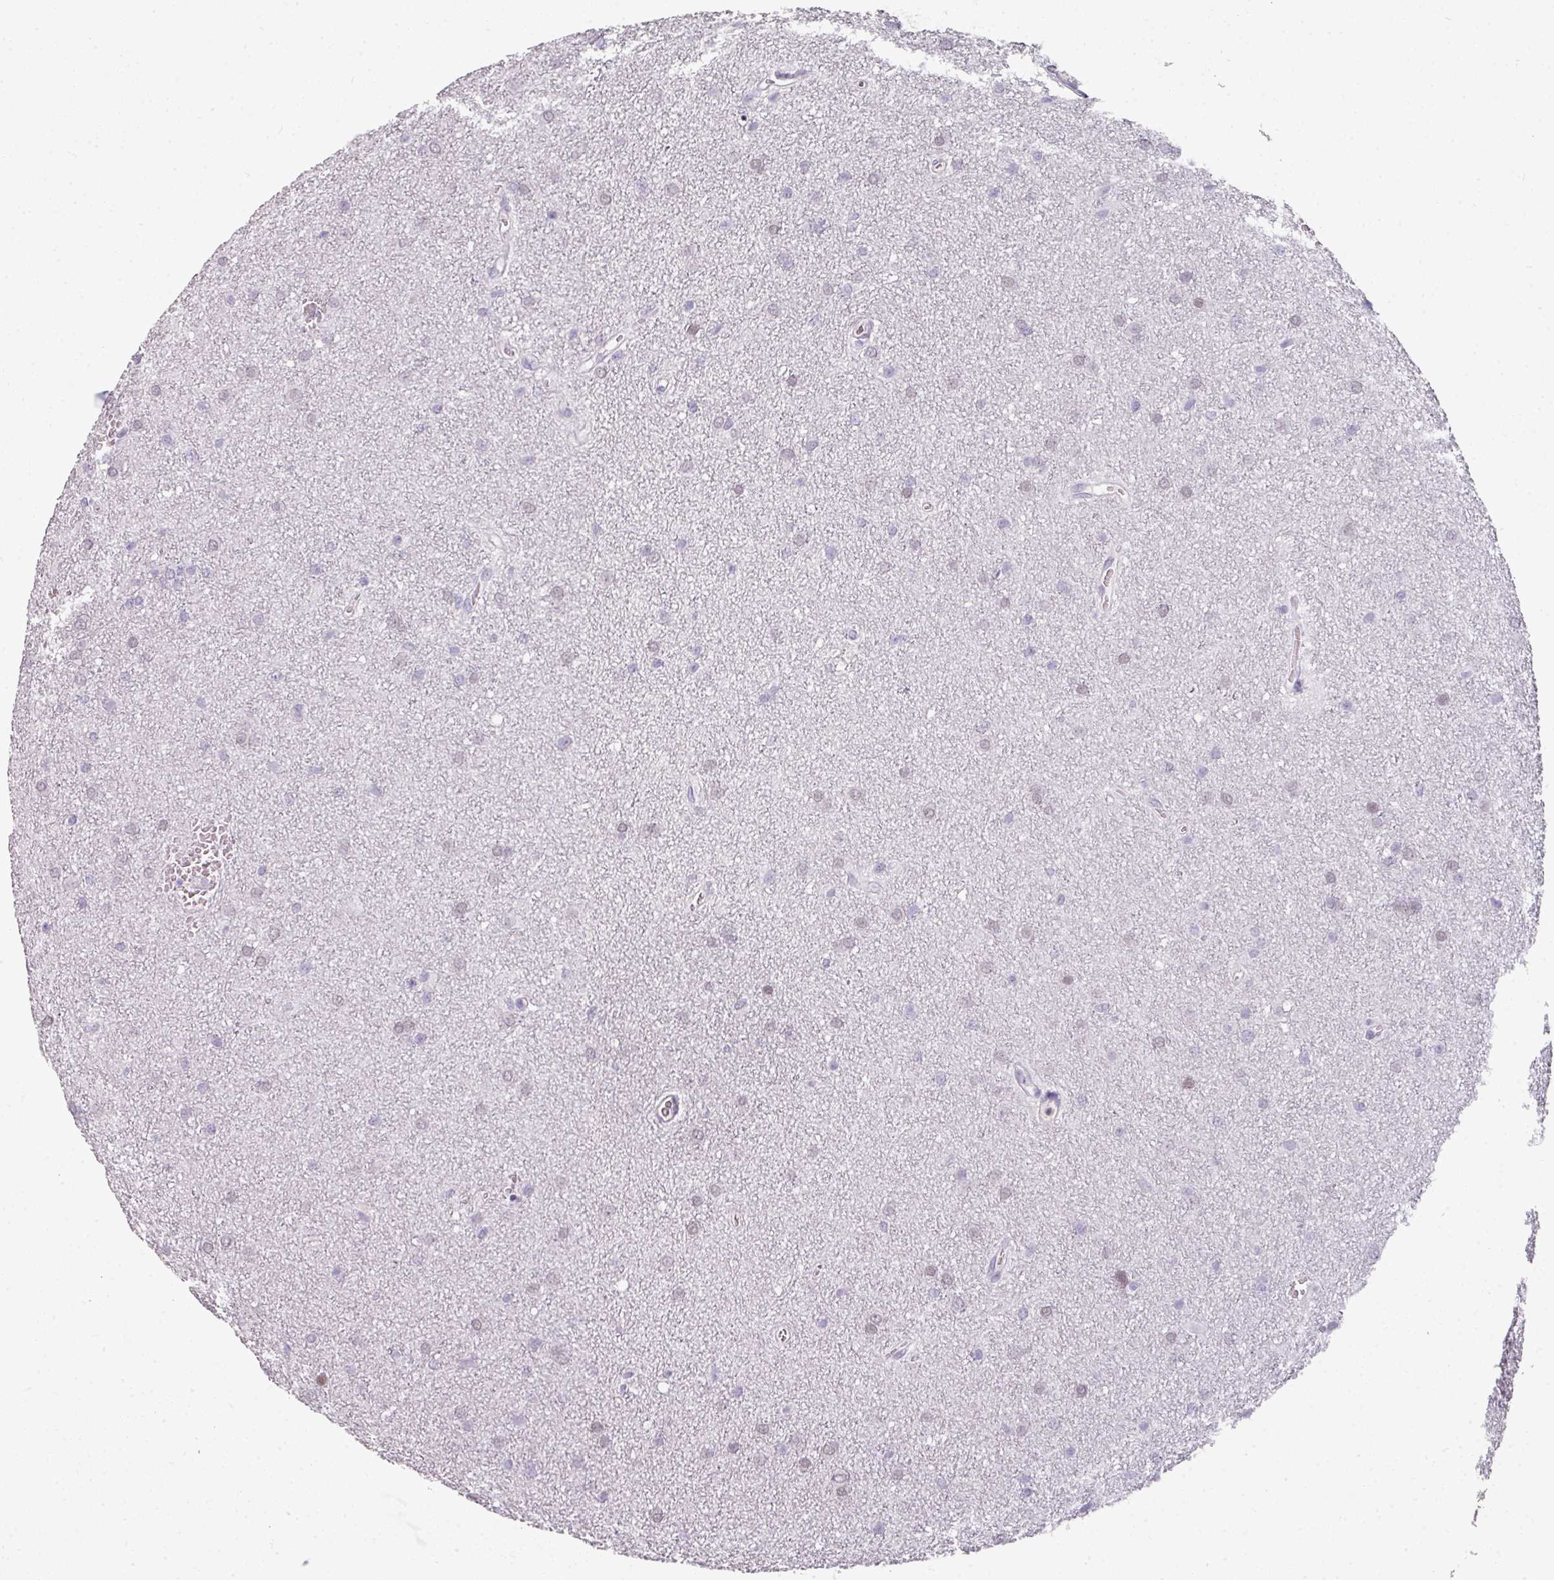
{"staining": {"intensity": "negative", "quantity": "none", "location": "none"}, "tissue": "glioma", "cell_type": "Tumor cells", "image_type": "cancer", "snomed": [{"axis": "morphology", "description": "Glioma, malignant, Low grade"}, {"axis": "topography", "description": "Cerebellum"}], "caption": "Immunohistochemistry (IHC) photomicrograph of human malignant glioma (low-grade) stained for a protein (brown), which reveals no positivity in tumor cells. (DAB (3,3'-diaminobenzidine) immunohistochemistry, high magnification).", "gene": "GTF2H3", "patient": {"sex": "female", "age": 5}}